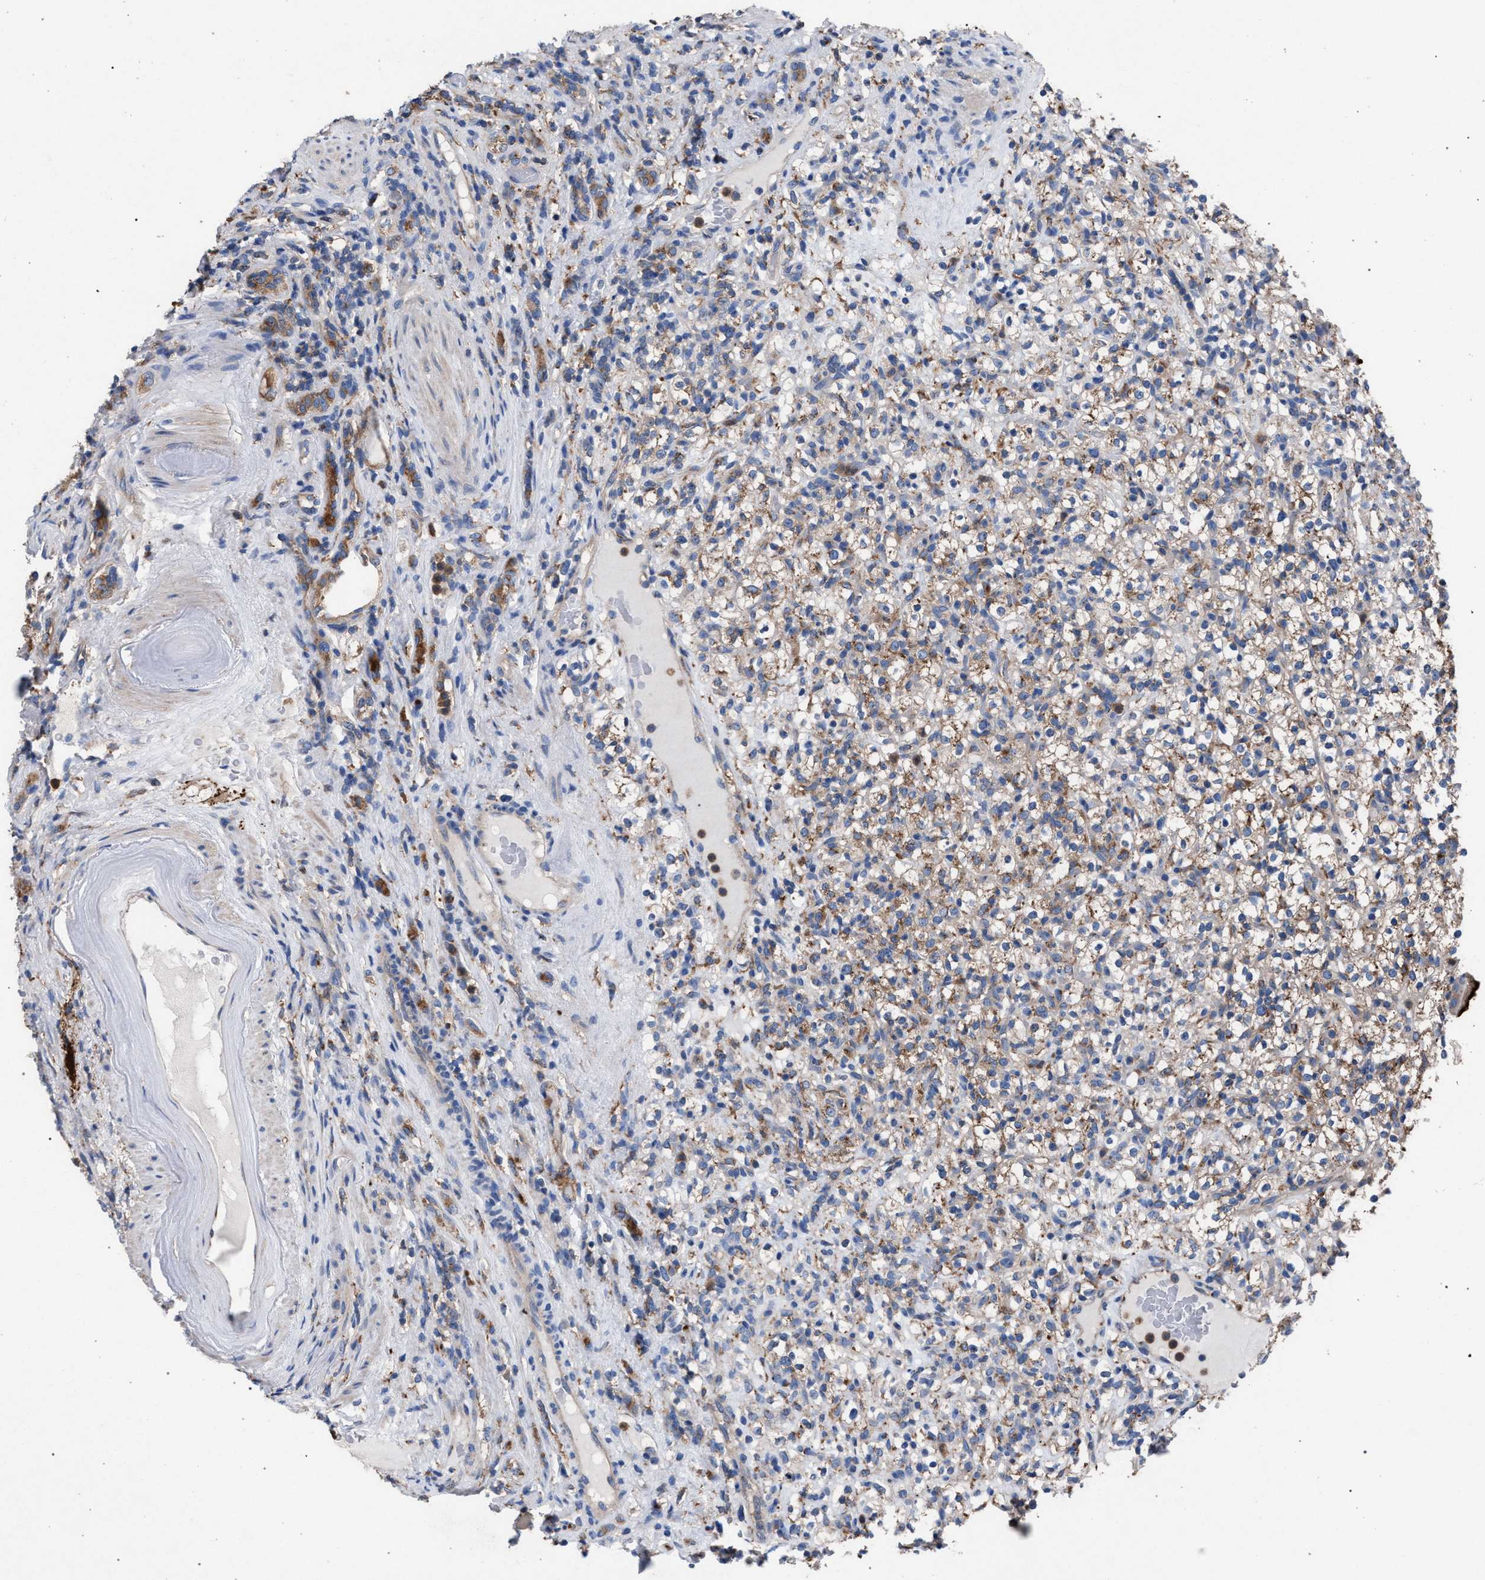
{"staining": {"intensity": "moderate", "quantity": ">75%", "location": "cytoplasmic/membranous"}, "tissue": "renal cancer", "cell_type": "Tumor cells", "image_type": "cancer", "snomed": [{"axis": "morphology", "description": "Normal tissue, NOS"}, {"axis": "morphology", "description": "Adenocarcinoma, NOS"}, {"axis": "topography", "description": "Kidney"}], "caption": "A brown stain shows moderate cytoplasmic/membranous positivity of a protein in human adenocarcinoma (renal) tumor cells.", "gene": "ATP6V0A1", "patient": {"sex": "female", "age": 72}}